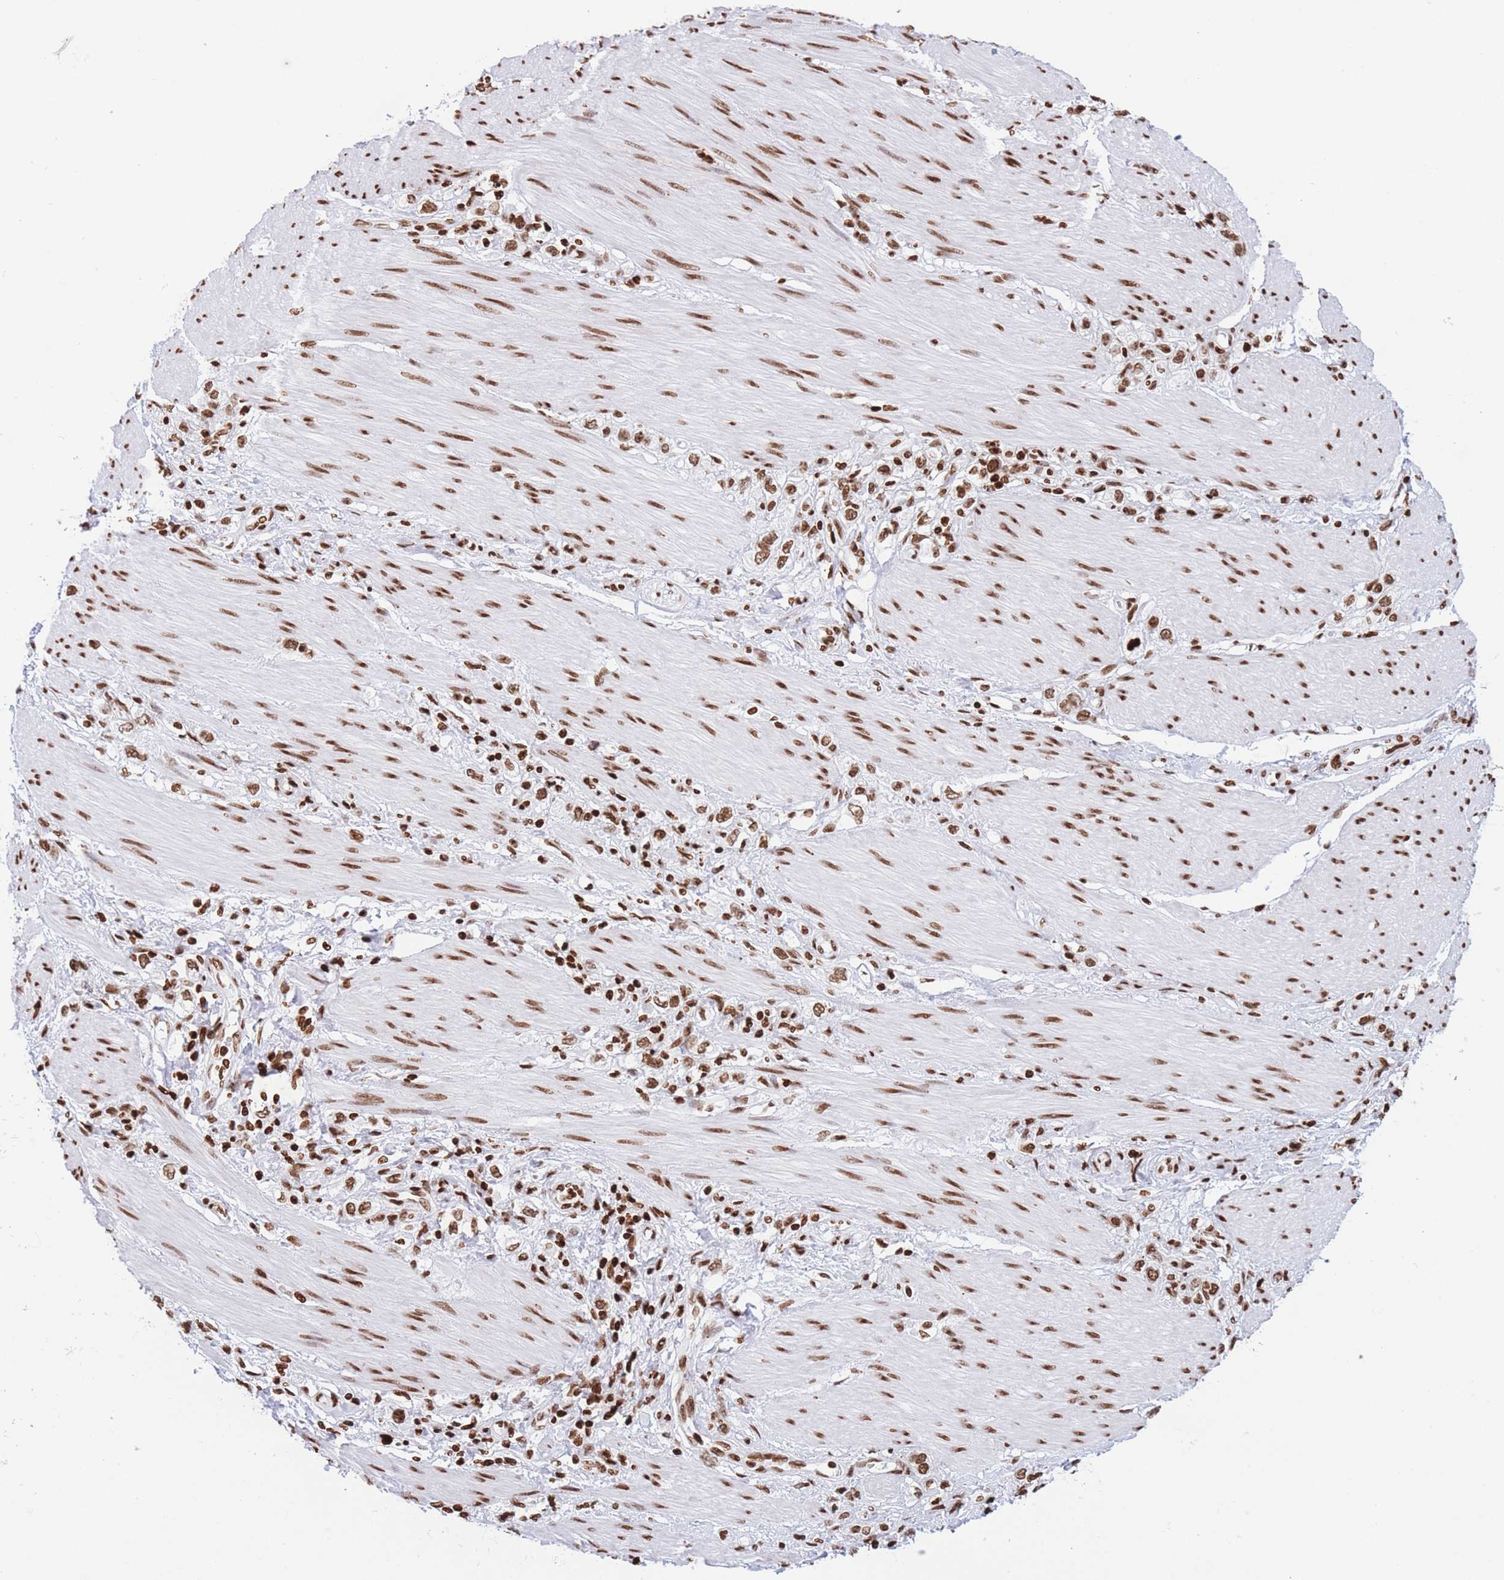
{"staining": {"intensity": "moderate", "quantity": ">75%", "location": "nuclear"}, "tissue": "stomach cancer", "cell_type": "Tumor cells", "image_type": "cancer", "snomed": [{"axis": "morphology", "description": "Adenocarcinoma, NOS"}, {"axis": "topography", "description": "Stomach"}], "caption": "Adenocarcinoma (stomach) stained with a brown dye shows moderate nuclear positive expression in about >75% of tumor cells.", "gene": "H2BC11", "patient": {"sex": "female", "age": 65}}